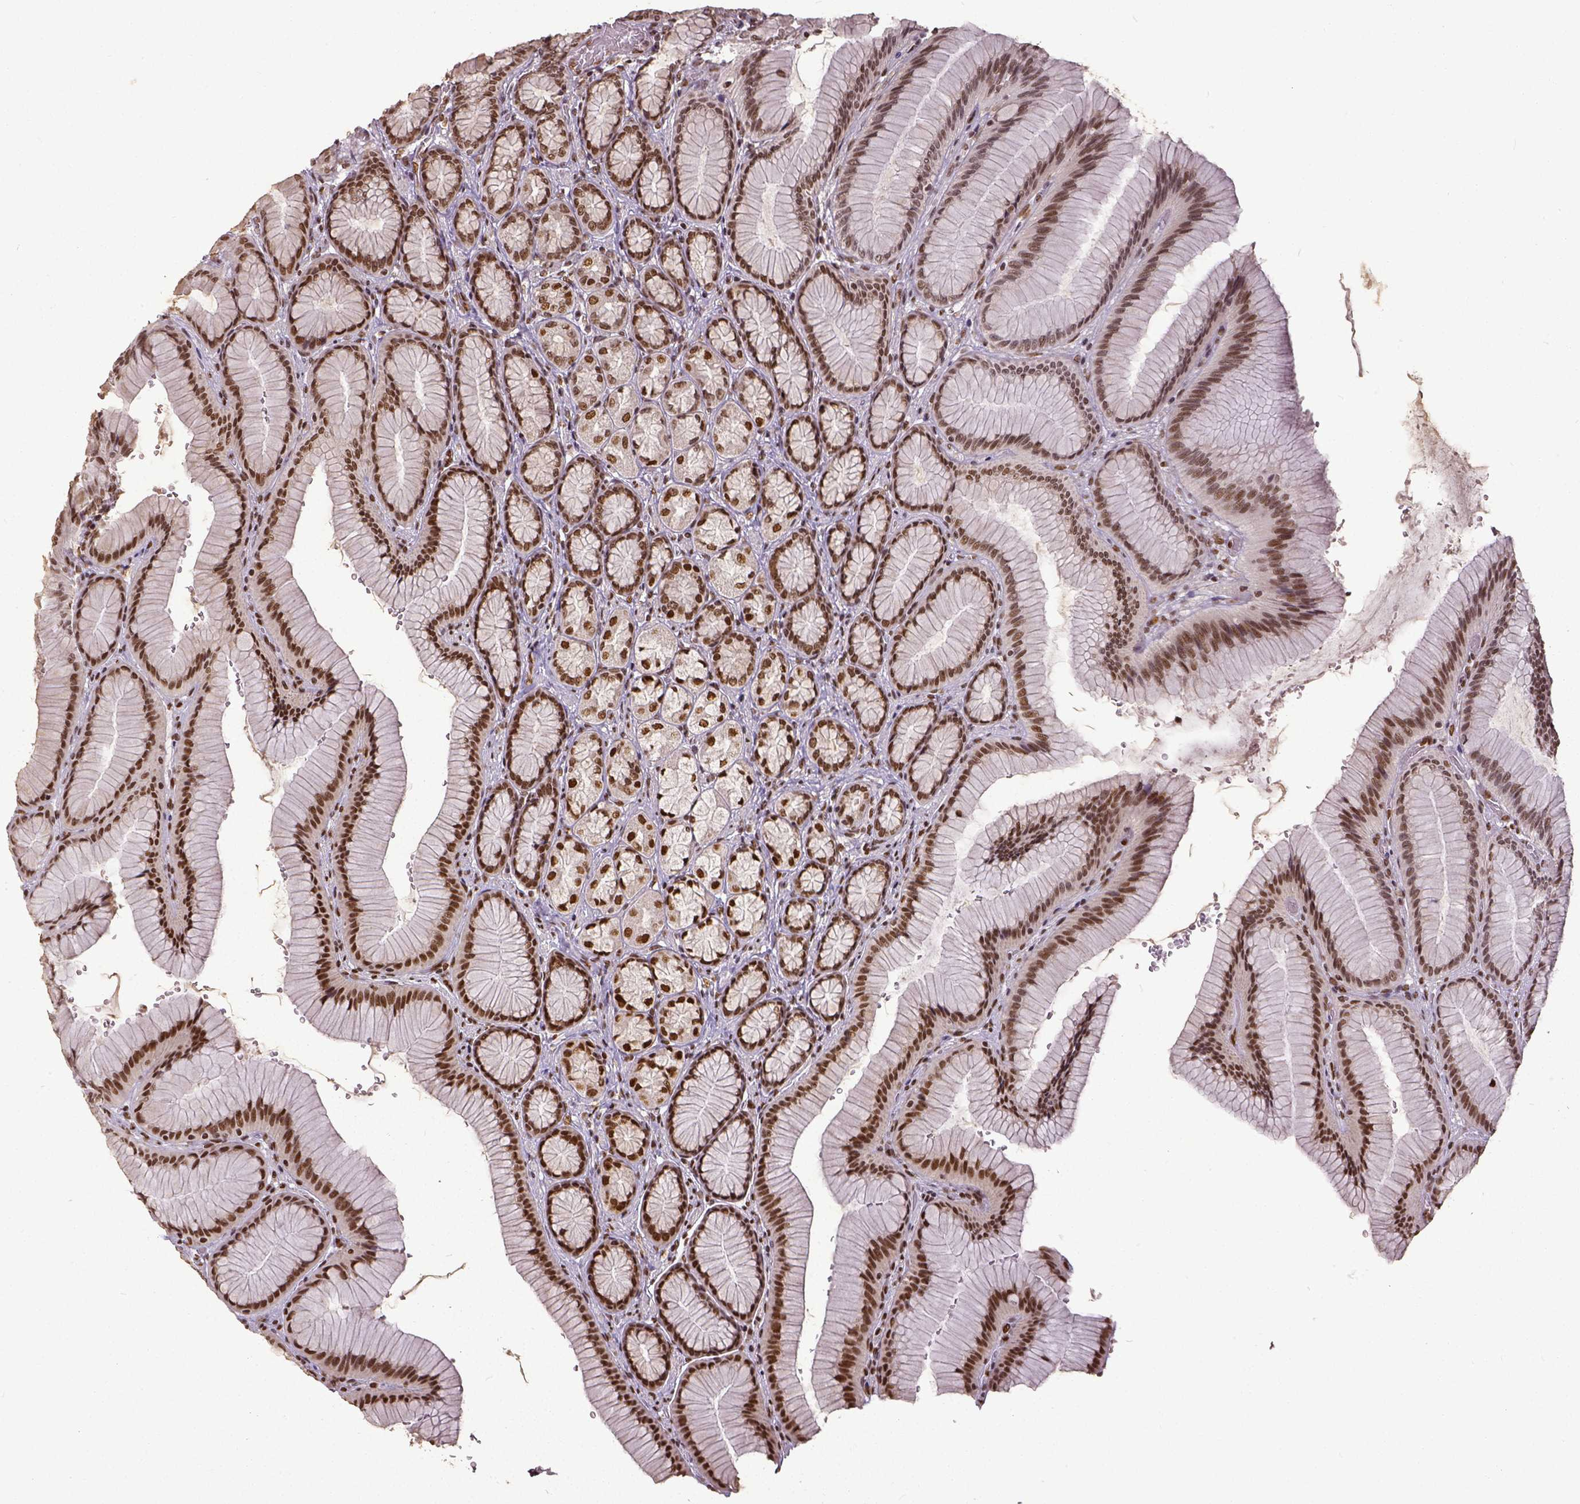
{"staining": {"intensity": "strong", "quantity": ">75%", "location": "nuclear"}, "tissue": "stomach", "cell_type": "Glandular cells", "image_type": "normal", "snomed": [{"axis": "morphology", "description": "Normal tissue, NOS"}, {"axis": "morphology", "description": "Adenocarcinoma, NOS"}, {"axis": "morphology", "description": "Adenocarcinoma, High grade"}, {"axis": "topography", "description": "Stomach, upper"}, {"axis": "topography", "description": "Stomach"}], "caption": "Immunohistochemical staining of normal stomach demonstrates >75% levels of strong nuclear protein positivity in about >75% of glandular cells. (Stains: DAB (3,3'-diaminobenzidine) in brown, nuclei in blue, Microscopy: brightfield microscopy at high magnification).", "gene": "ATRX", "patient": {"sex": "female", "age": 65}}